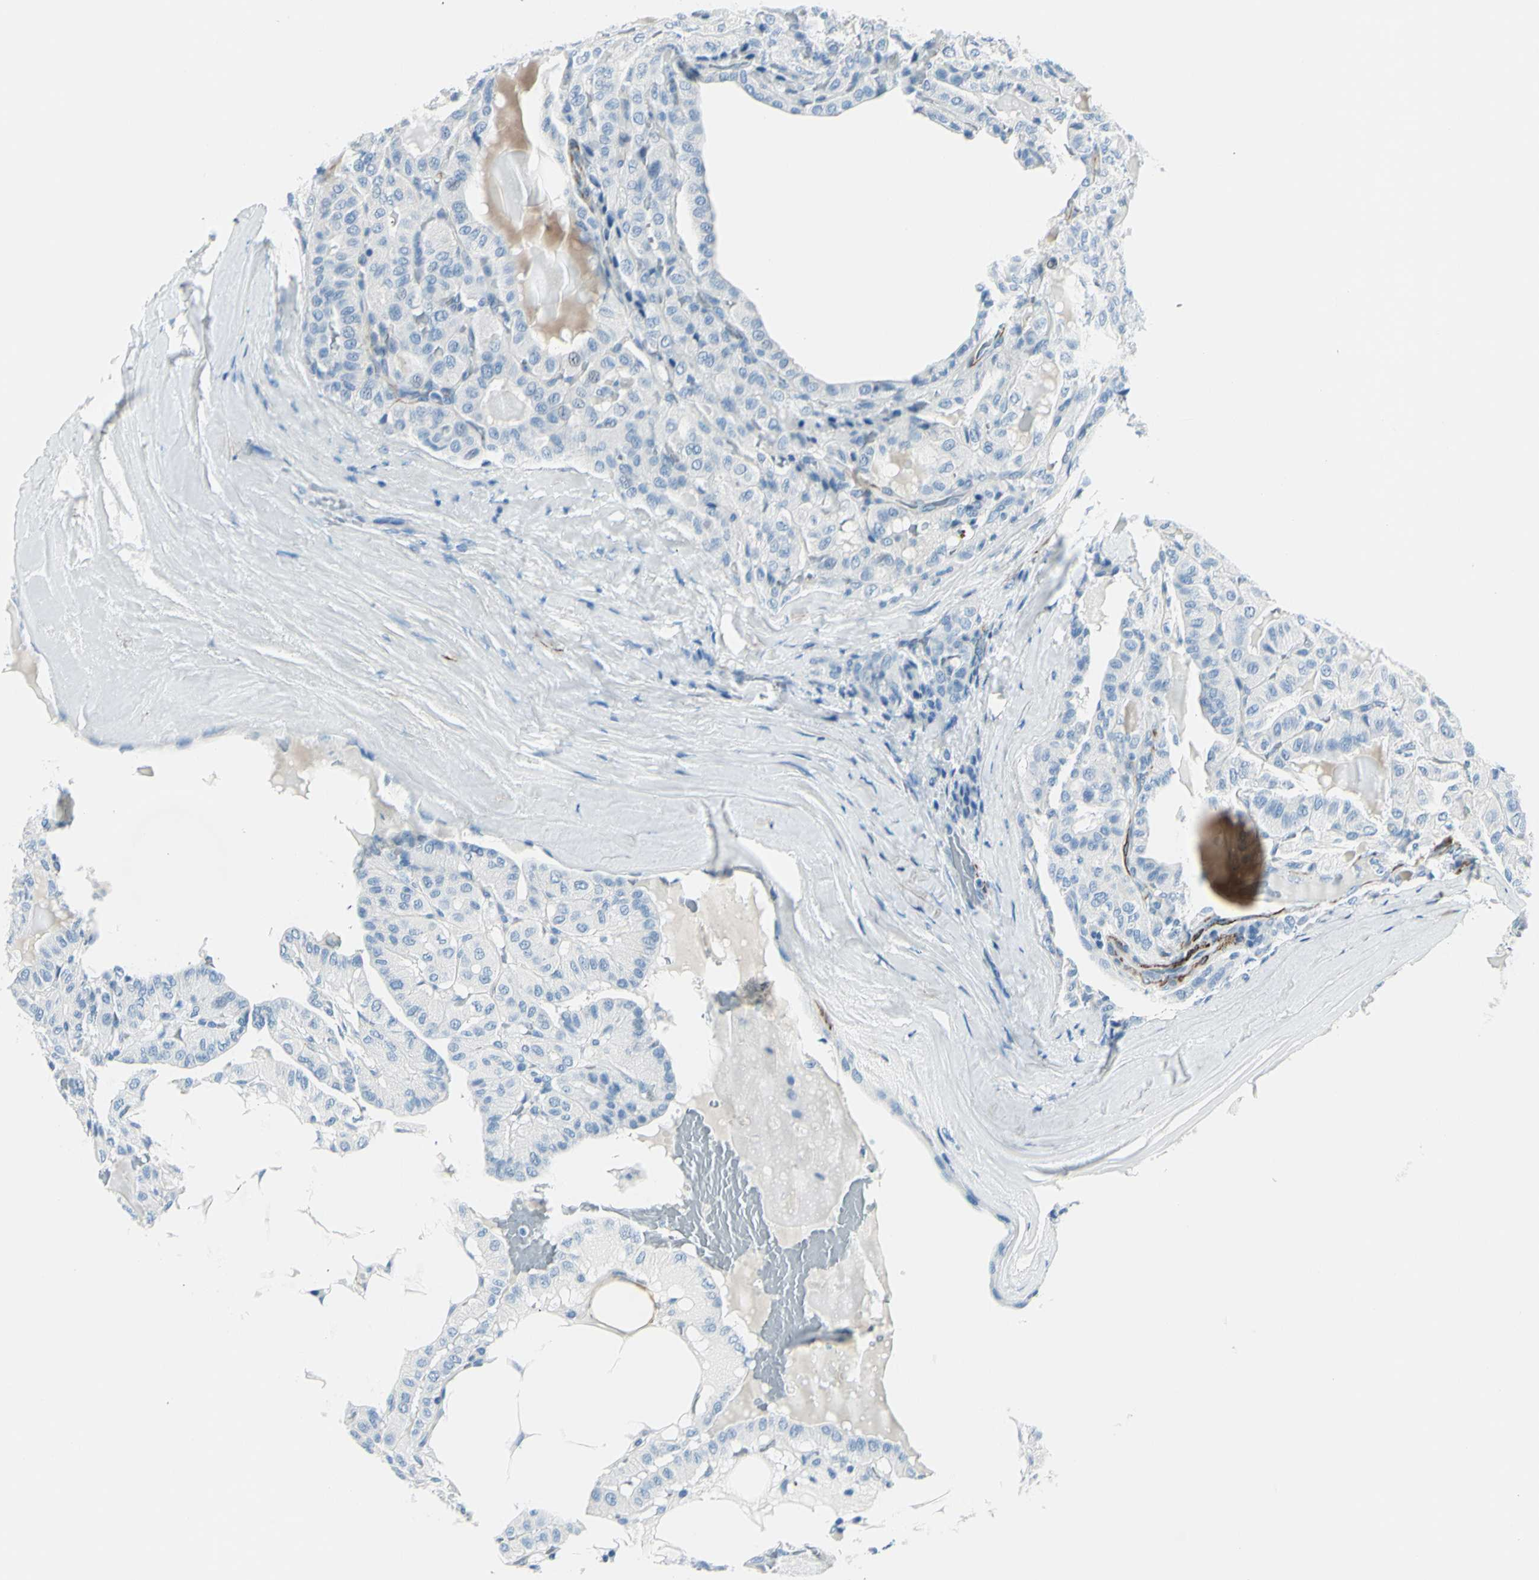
{"staining": {"intensity": "negative", "quantity": "none", "location": "none"}, "tissue": "thyroid cancer", "cell_type": "Tumor cells", "image_type": "cancer", "snomed": [{"axis": "morphology", "description": "Papillary adenocarcinoma, NOS"}, {"axis": "topography", "description": "Thyroid gland"}], "caption": "Photomicrograph shows no significant protein expression in tumor cells of papillary adenocarcinoma (thyroid).", "gene": "CDH15", "patient": {"sex": "male", "age": 77}}